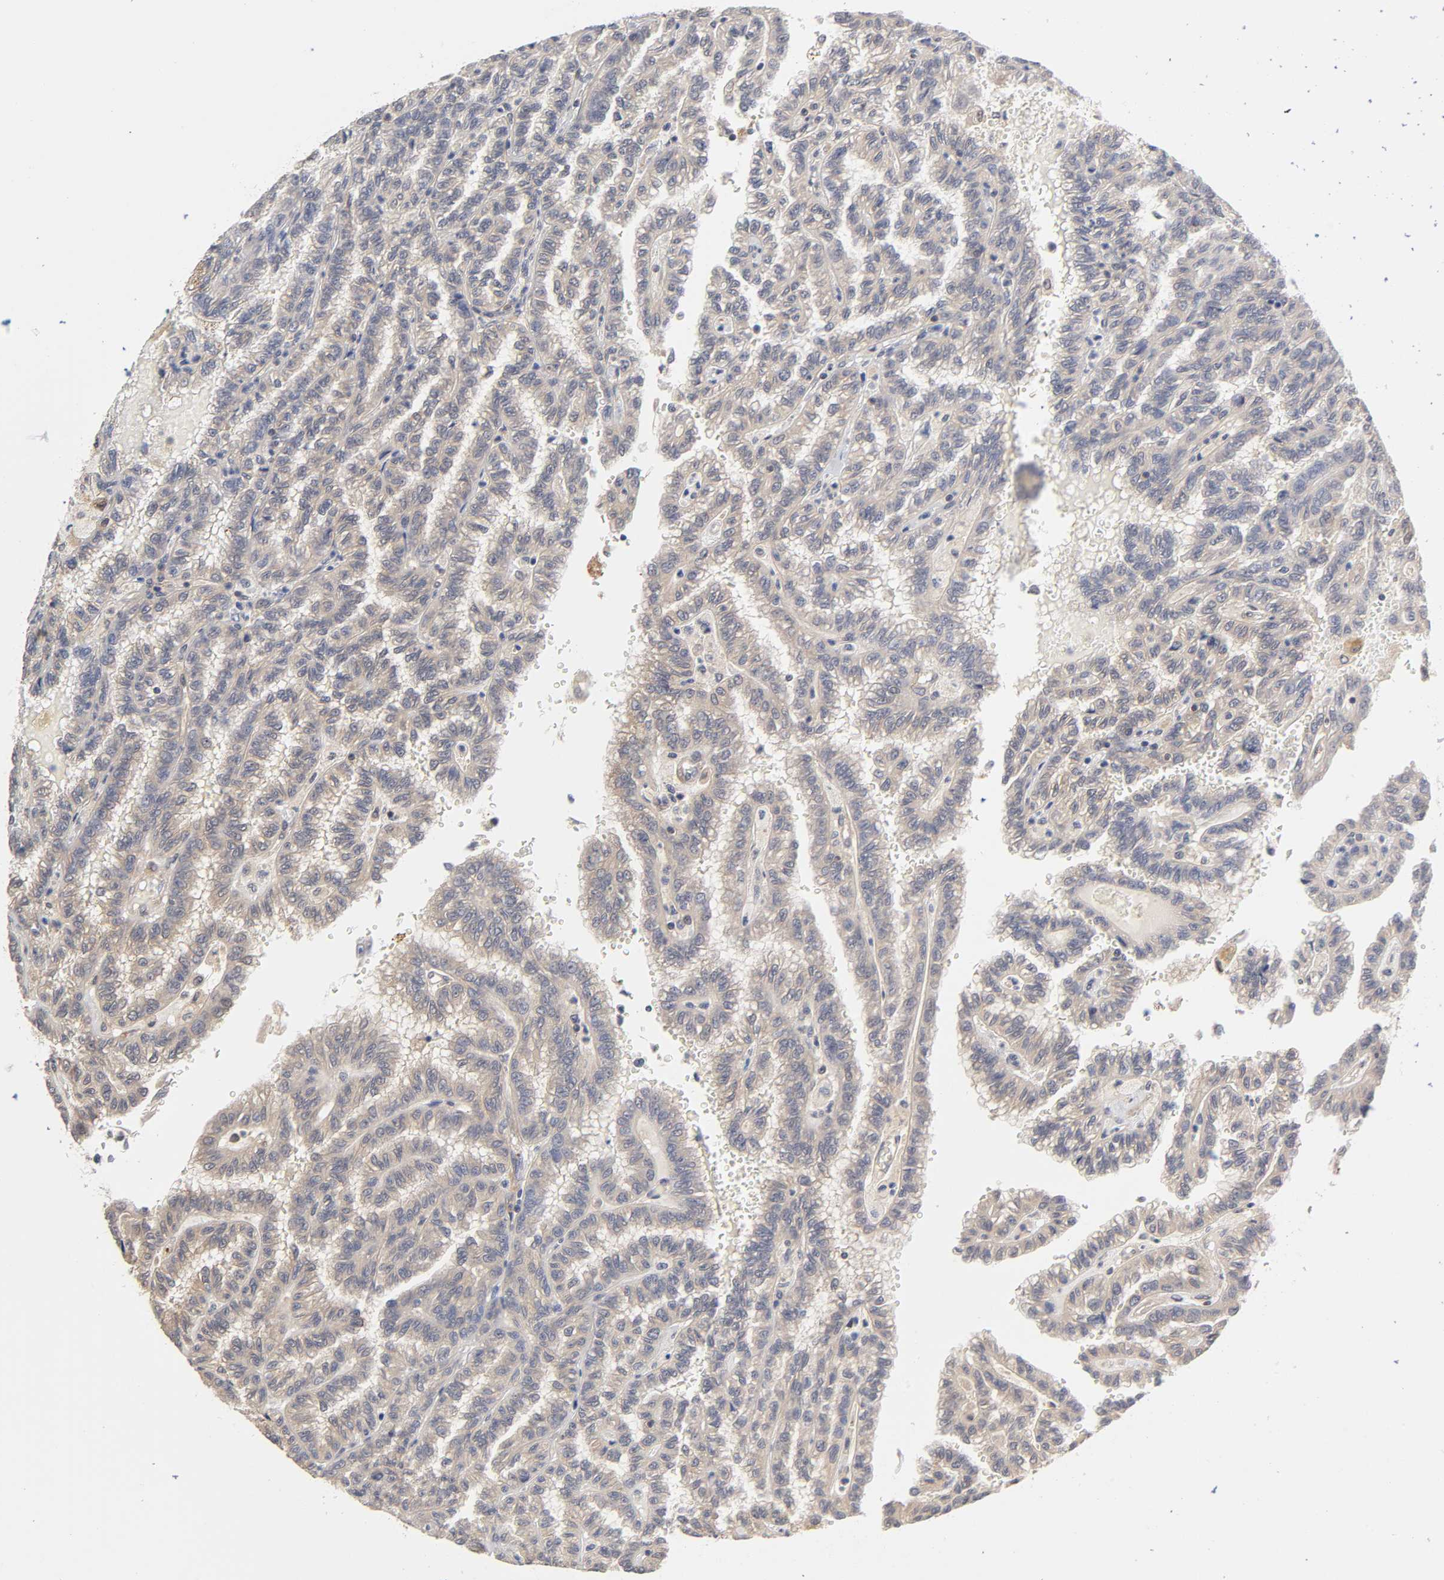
{"staining": {"intensity": "negative", "quantity": "none", "location": "none"}, "tissue": "renal cancer", "cell_type": "Tumor cells", "image_type": "cancer", "snomed": [{"axis": "morphology", "description": "Inflammation, NOS"}, {"axis": "morphology", "description": "Adenocarcinoma, NOS"}, {"axis": "topography", "description": "Kidney"}], "caption": "Tumor cells show no significant protein positivity in renal cancer.", "gene": "PDE5A", "patient": {"sex": "male", "age": 68}}